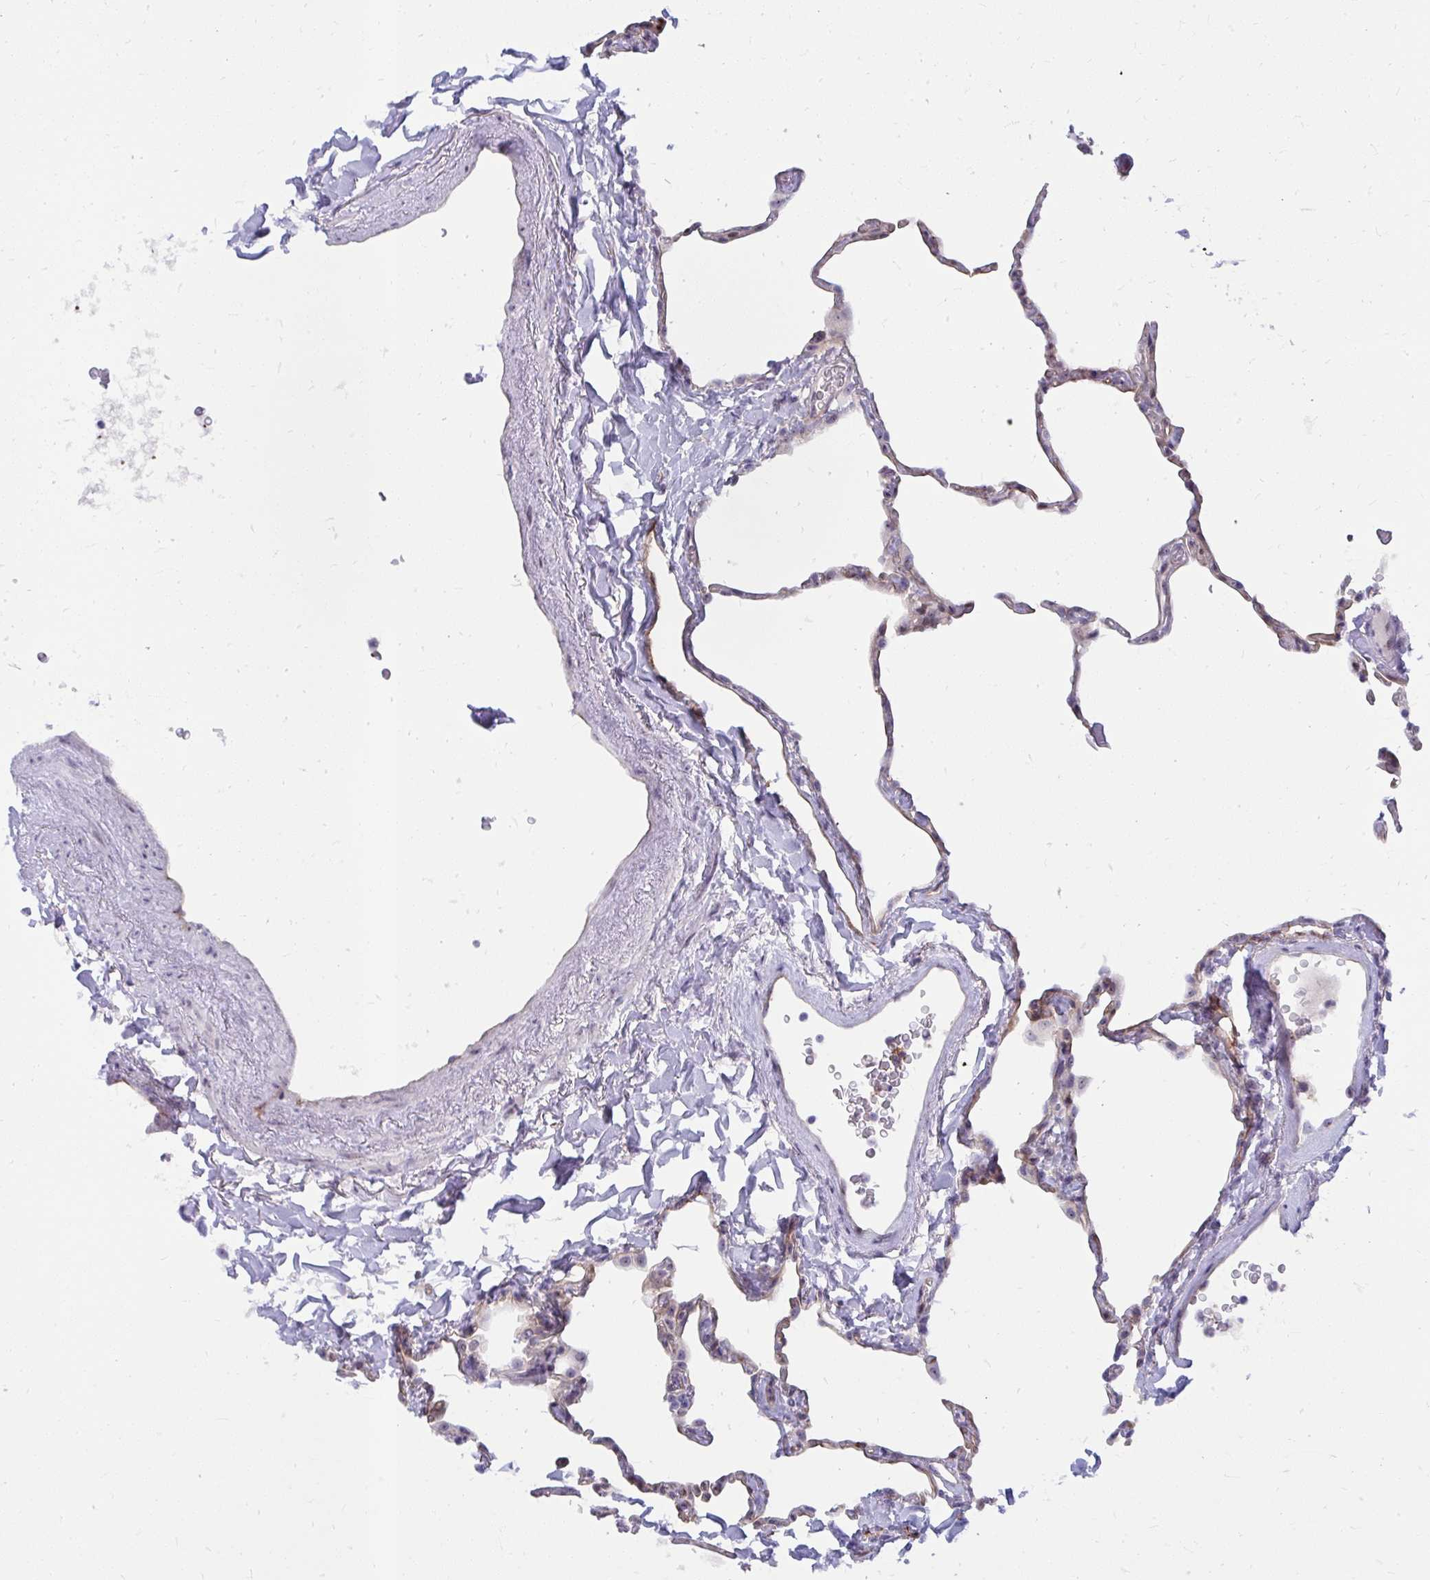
{"staining": {"intensity": "weak", "quantity": "<25%", "location": "cytoplasmic/membranous"}, "tissue": "lung", "cell_type": "Alveolar cells", "image_type": "normal", "snomed": [{"axis": "morphology", "description": "Normal tissue, NOS"}, {"axis": "topography", "description": "Lung"}], "caption": "This photomicrograph is of normal lung stained with immunohistochemistry to label a protein in brown with the nuclei are counter-stained blue. There is no staining in alveolar cells. (Stains: DAB (3,3'-diaminobenzidine) immunohistochemistry (IHC) with hematoxylin counter stain, Microscopy: brightfield microscopy at high magnification).", "gene": "MUS81", "patient": {"sex": "male", "age": 65}}